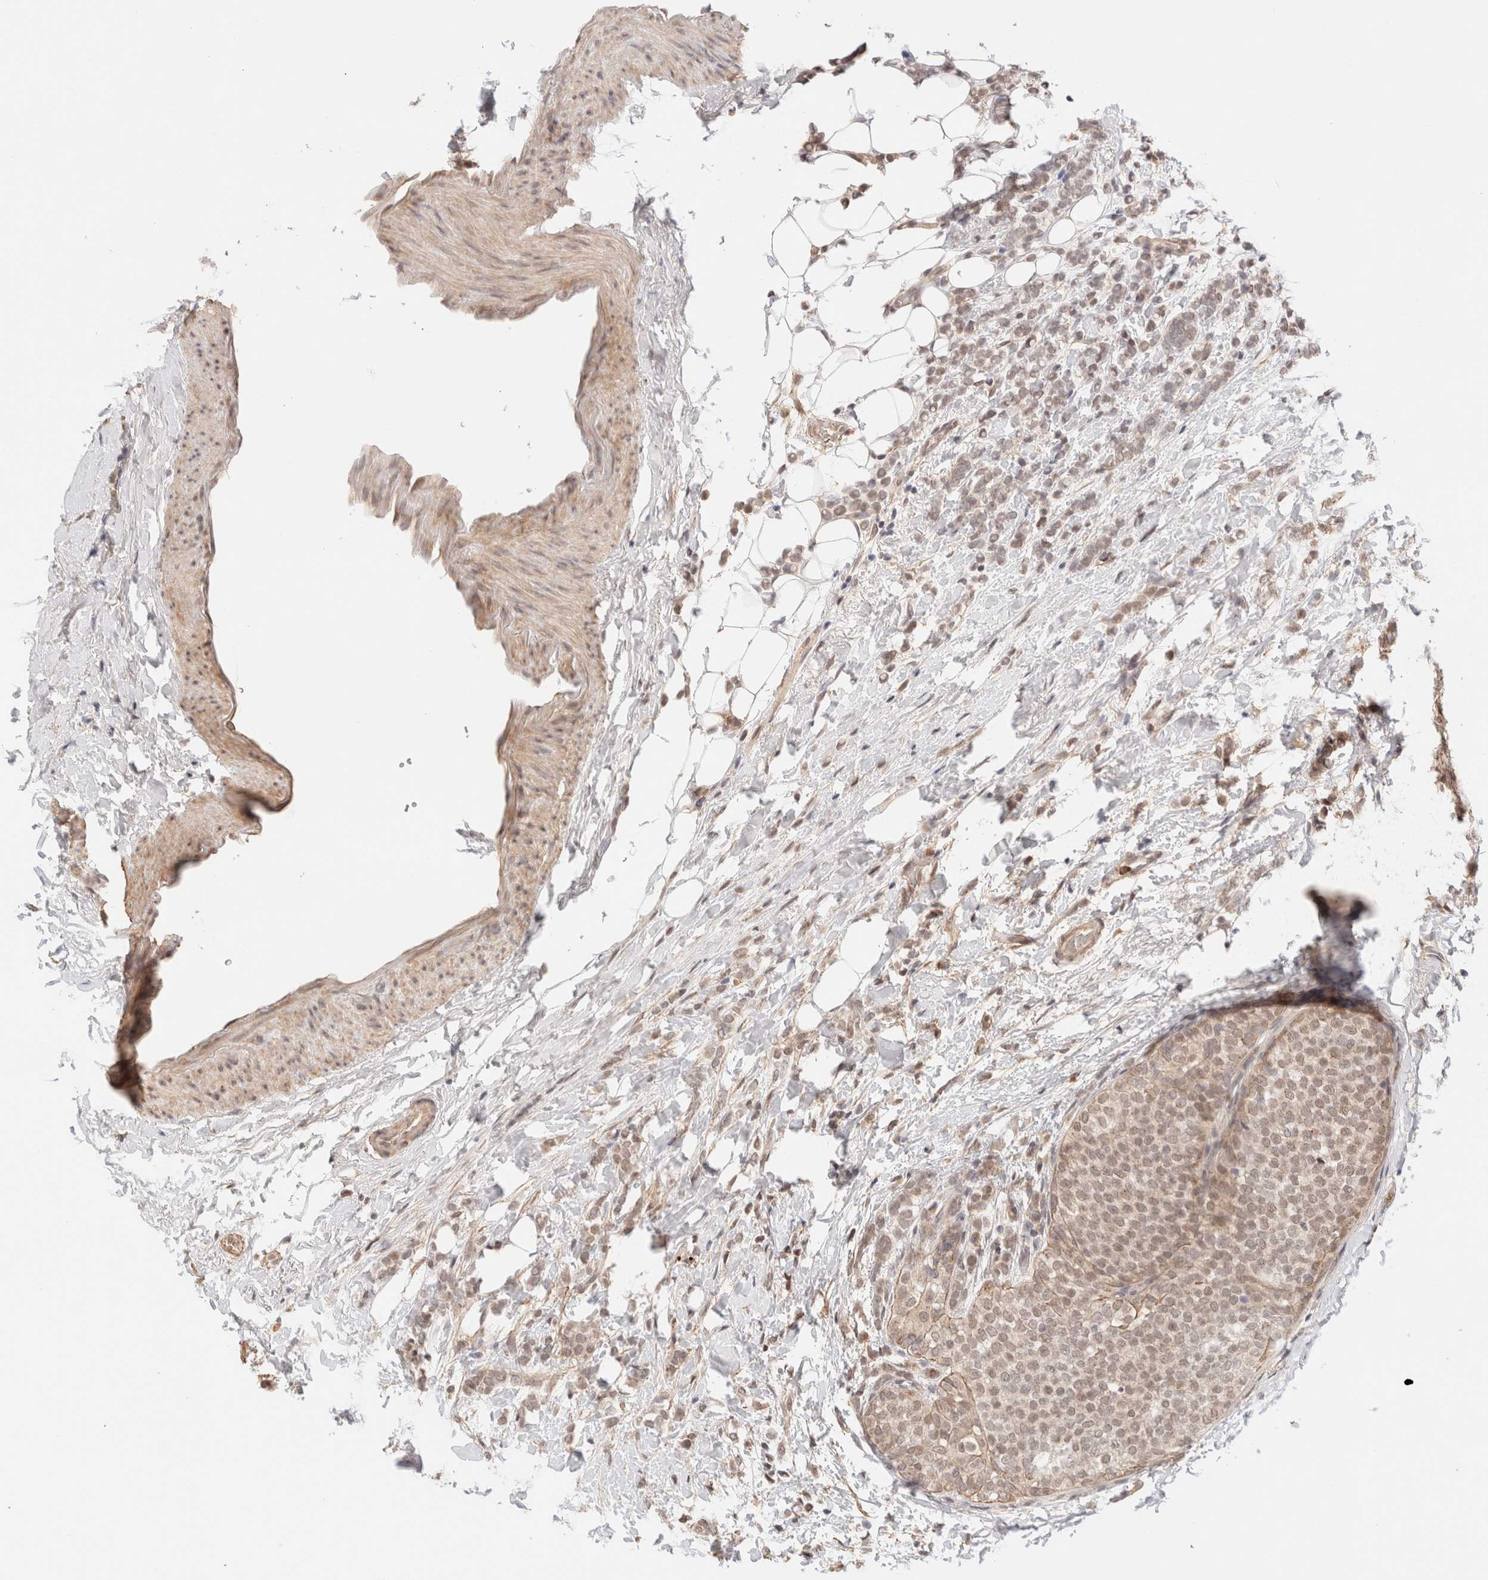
{"staining": {"intensity": "weak", "quantity": ">75%", "location": "nuclear"}, "tissue": "breast cancer", "cell_type": "Tumor cells", "image_type": "cancer", "snomed": [{"axis": "morphology", "description": "Lobular carcinoma"}, {"axis": "topography", "description": "Breast"}], "caption": "Protein analysis of breast cancer (lobular carcinoma) tissue demonstrates weak nuclear positivity in approximately >75% of tumor cells.", "gene": "BRPF3", "patient": {"sex": "female", "age": 50}}